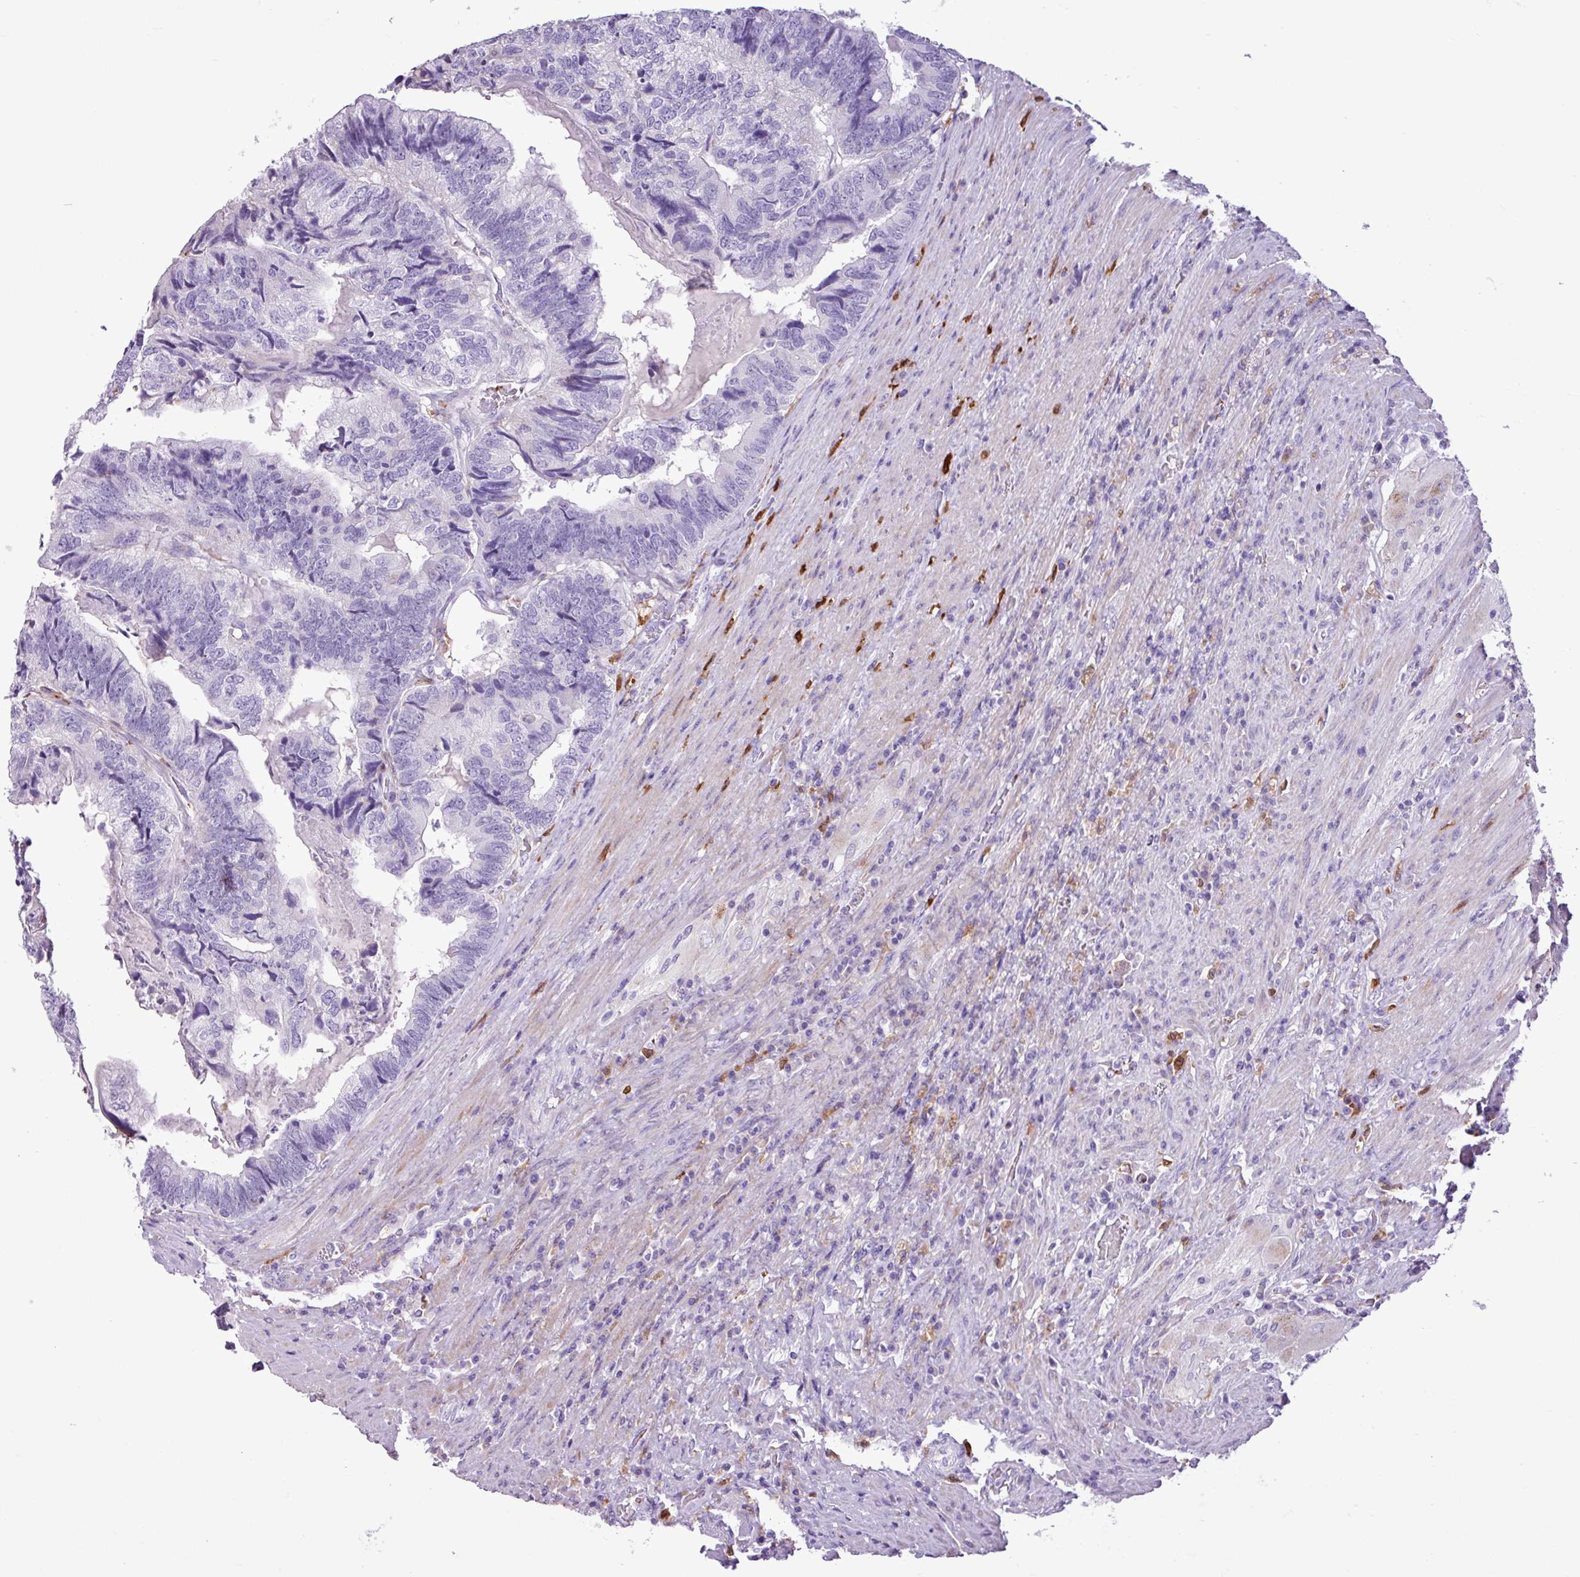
{"staining": {"intensity": "negative", "quantity": "none", "location": "none"}, "tissue": "colorectal cancer", "cell_type": "Tumor cells", "image_type": "cancer", "snomed": [{"axis": "morphology", "description": "Adenocarcinoma, NOS"}, {"axis": "topography", "description": "Colon"}], "caption": "This is an IHC image of colorectal cancer (adenocarcinoma). There is no staining in tumor cells.", "gene": "TMEM200C", "patient": {"sex": "female", "age": 67}}